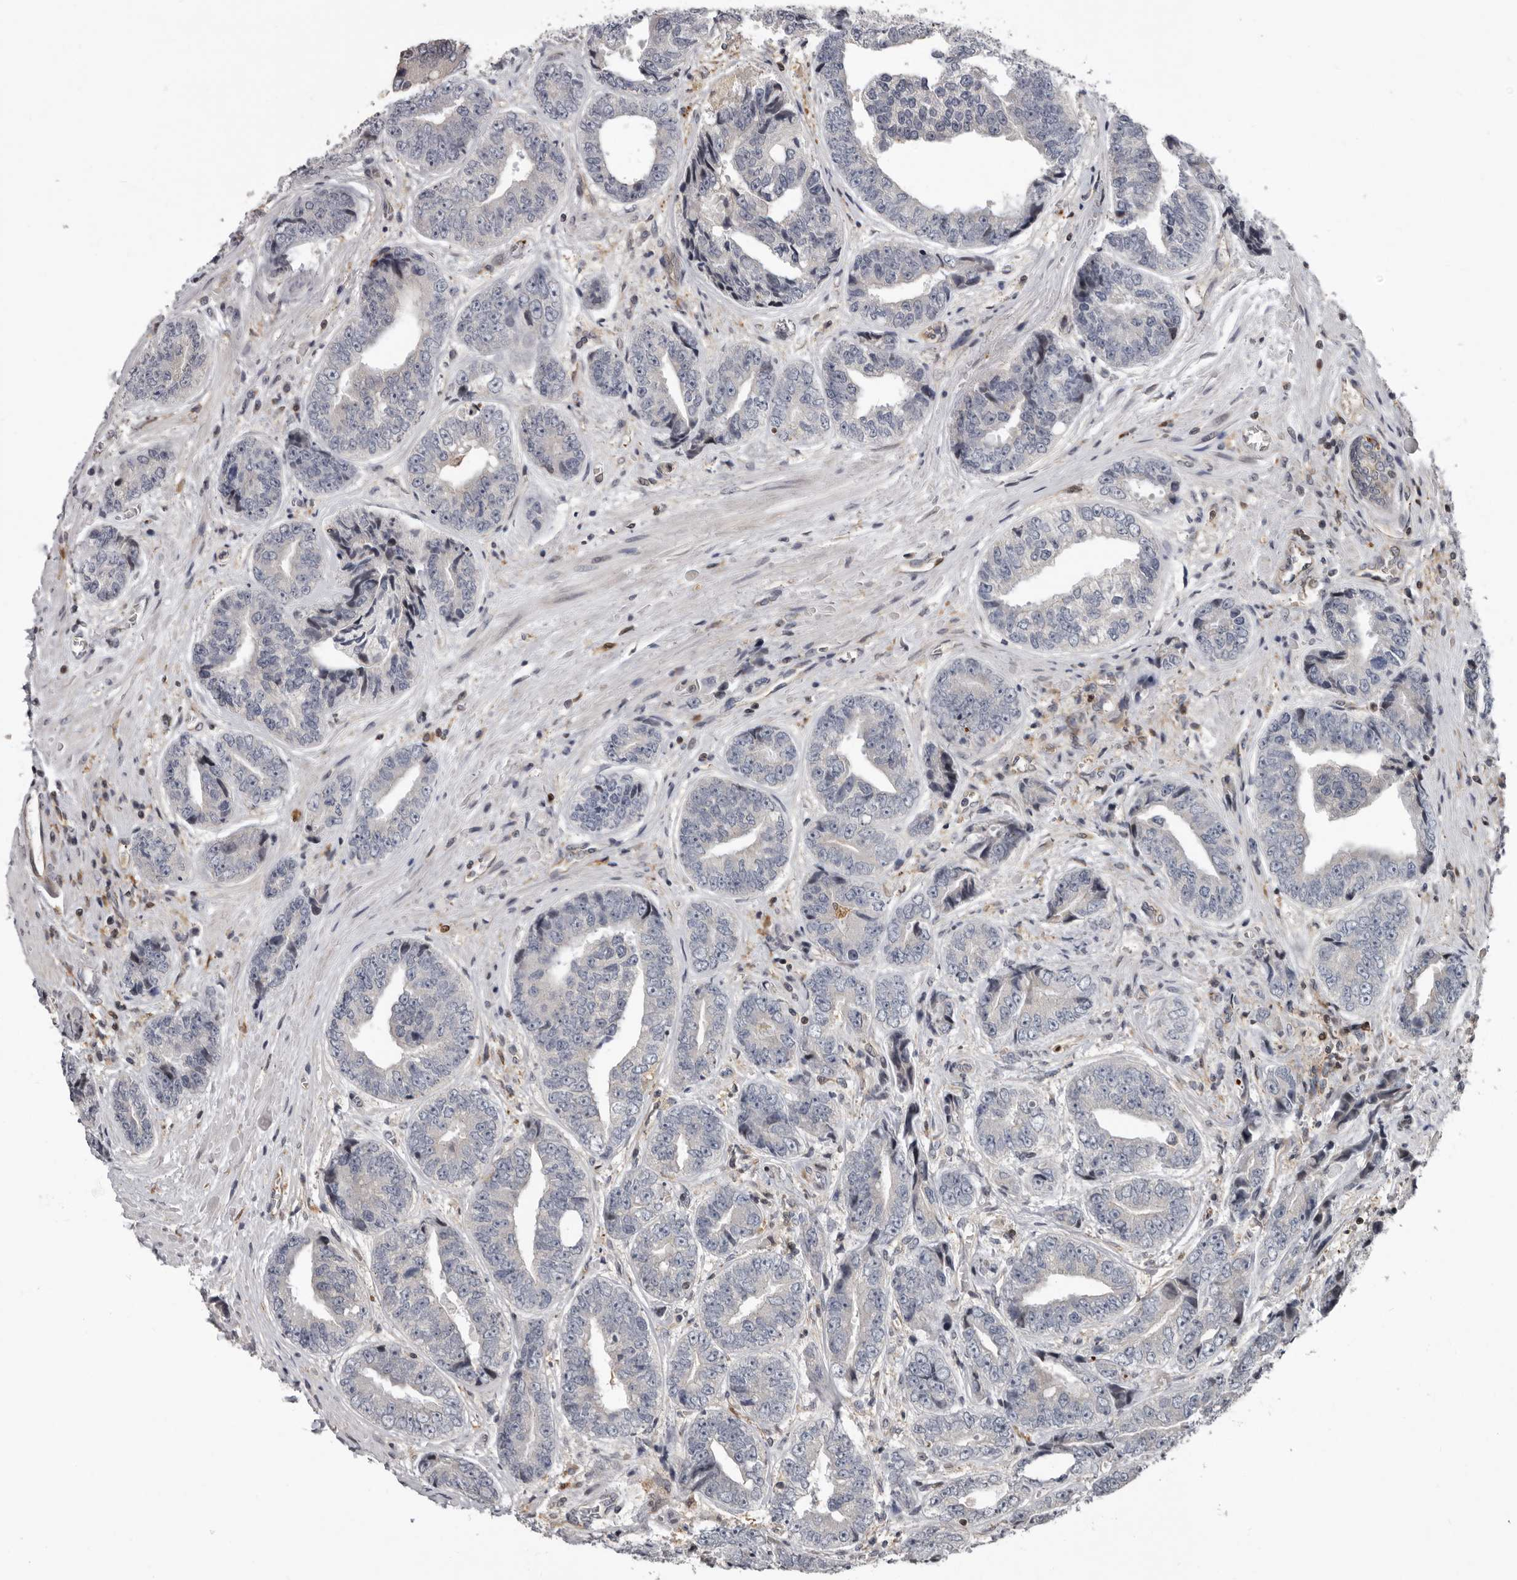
{"staining": {"intensity": "negative", "quantity": "none", "location": "none"}, "tissue": "prostate cancer", "cell_type": "Tumor cells", "image_type": "cancer", "snomed": [{"axis": "morphology", "description": "Adenocarcinoma, High grade"}, {"axis": "topography", "description": "Prostate"}], "caption": "This is a histopathology image of IHC staining of high-grade adenocarcinoma (prostate), which shows no expression in tumor cells.", "gene": "FGFR4", "patient": {"sex": "male", "age": 61}}